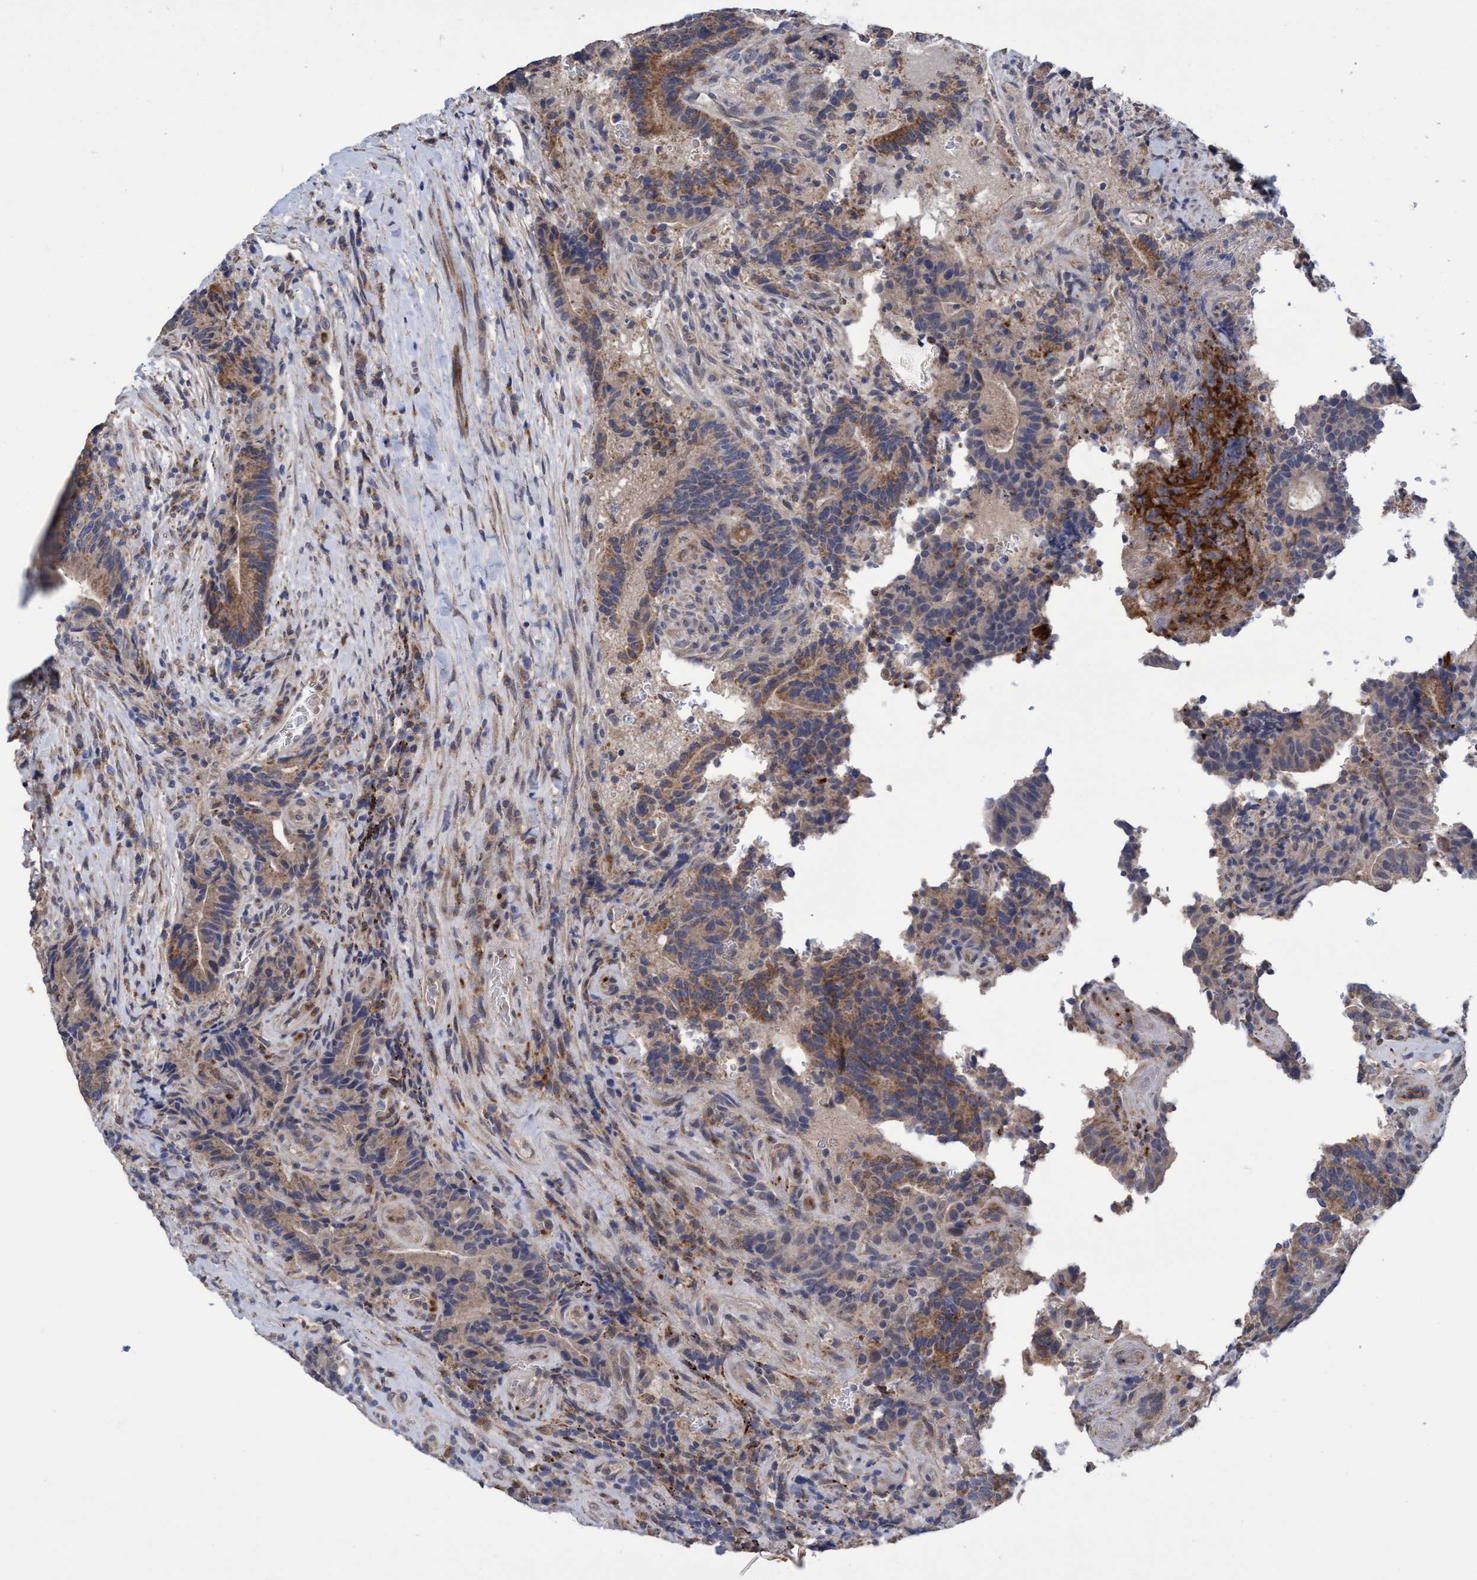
{"staining": {"intensity": "moderate", "quantity": "25%-75%", "location": "cytoplasmic/membranous"}, "tissue": "colorectal cancer", "cell_type": "Tumor cells", "image_type": "cancer", "snomed": [{"axis": "morphology", "description": "Normal tissue, NOS"}, {"axis": "morphology", "description": "Adenocarcinoma, NOS"}, {"axis": "topography", "description": "Colon"}], "caption": "DAB (3,3'-diaminobenzidine) immunohistochemical staining of colorectal cancer displays moderate cytoplasmic/membranous protein expression in about 25%-75% of tumor cells.", "gene": "SEMA4D", "patient": {"sex": "female", "age": 75}}